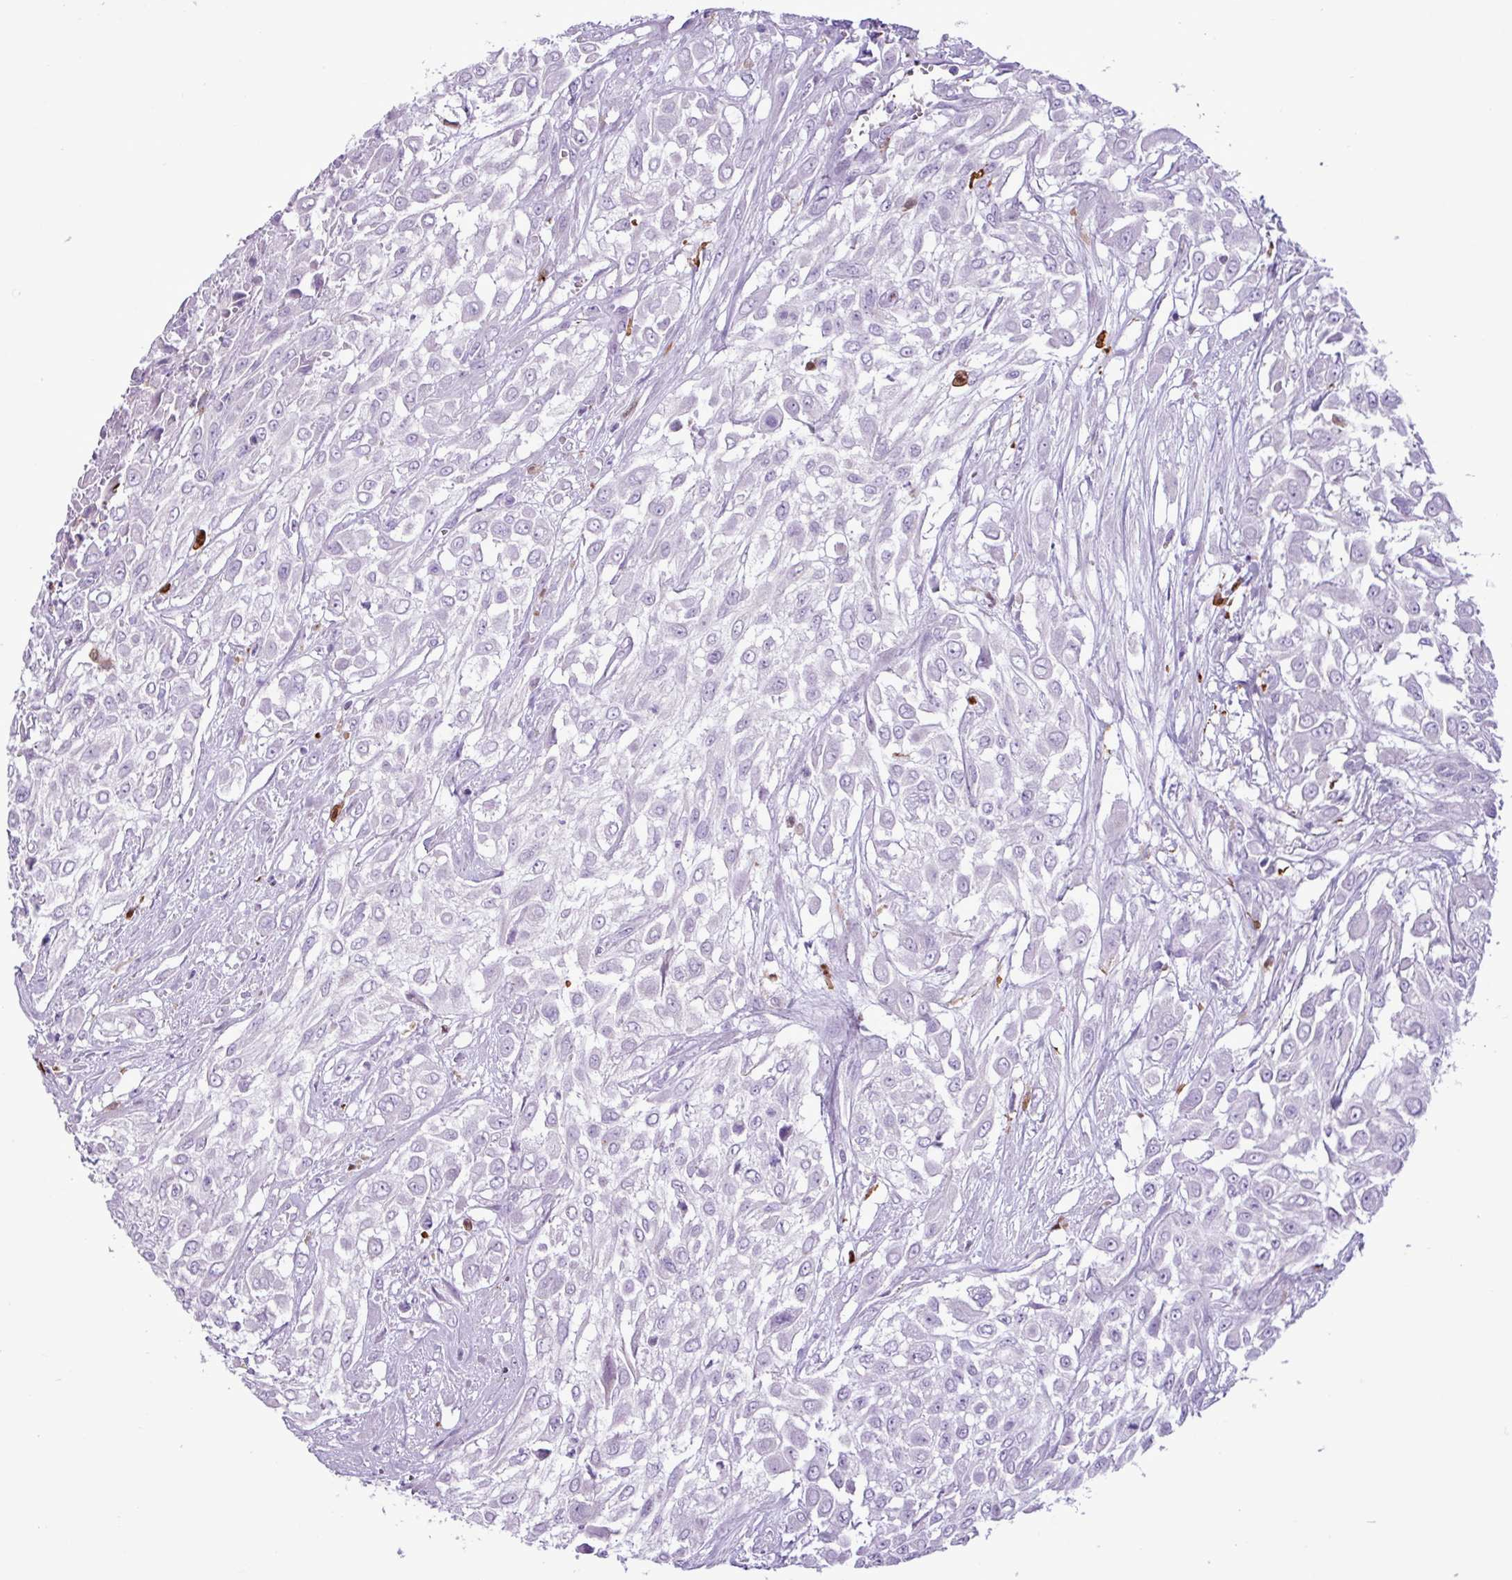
{"staining": {"intensity": "negative", "quantity": "none", "location": "none"}, "tissue": "urothelial cancer", "cell_type": "Tumor cells", "image_type": "cancer", "snomed": [{"axis": "morphology", "description": "Urothelial carcinoma, High grade"}, {"axis": "topography", "description": "Urinary bladder"}], "caption": "Immunohistochemistry image of urothelial cancer stained for a protein (brown), which demonstrates no expression in tumor cells.", "gene": "TMEM200C", "patient": {"sex": "male", "age": 57}}